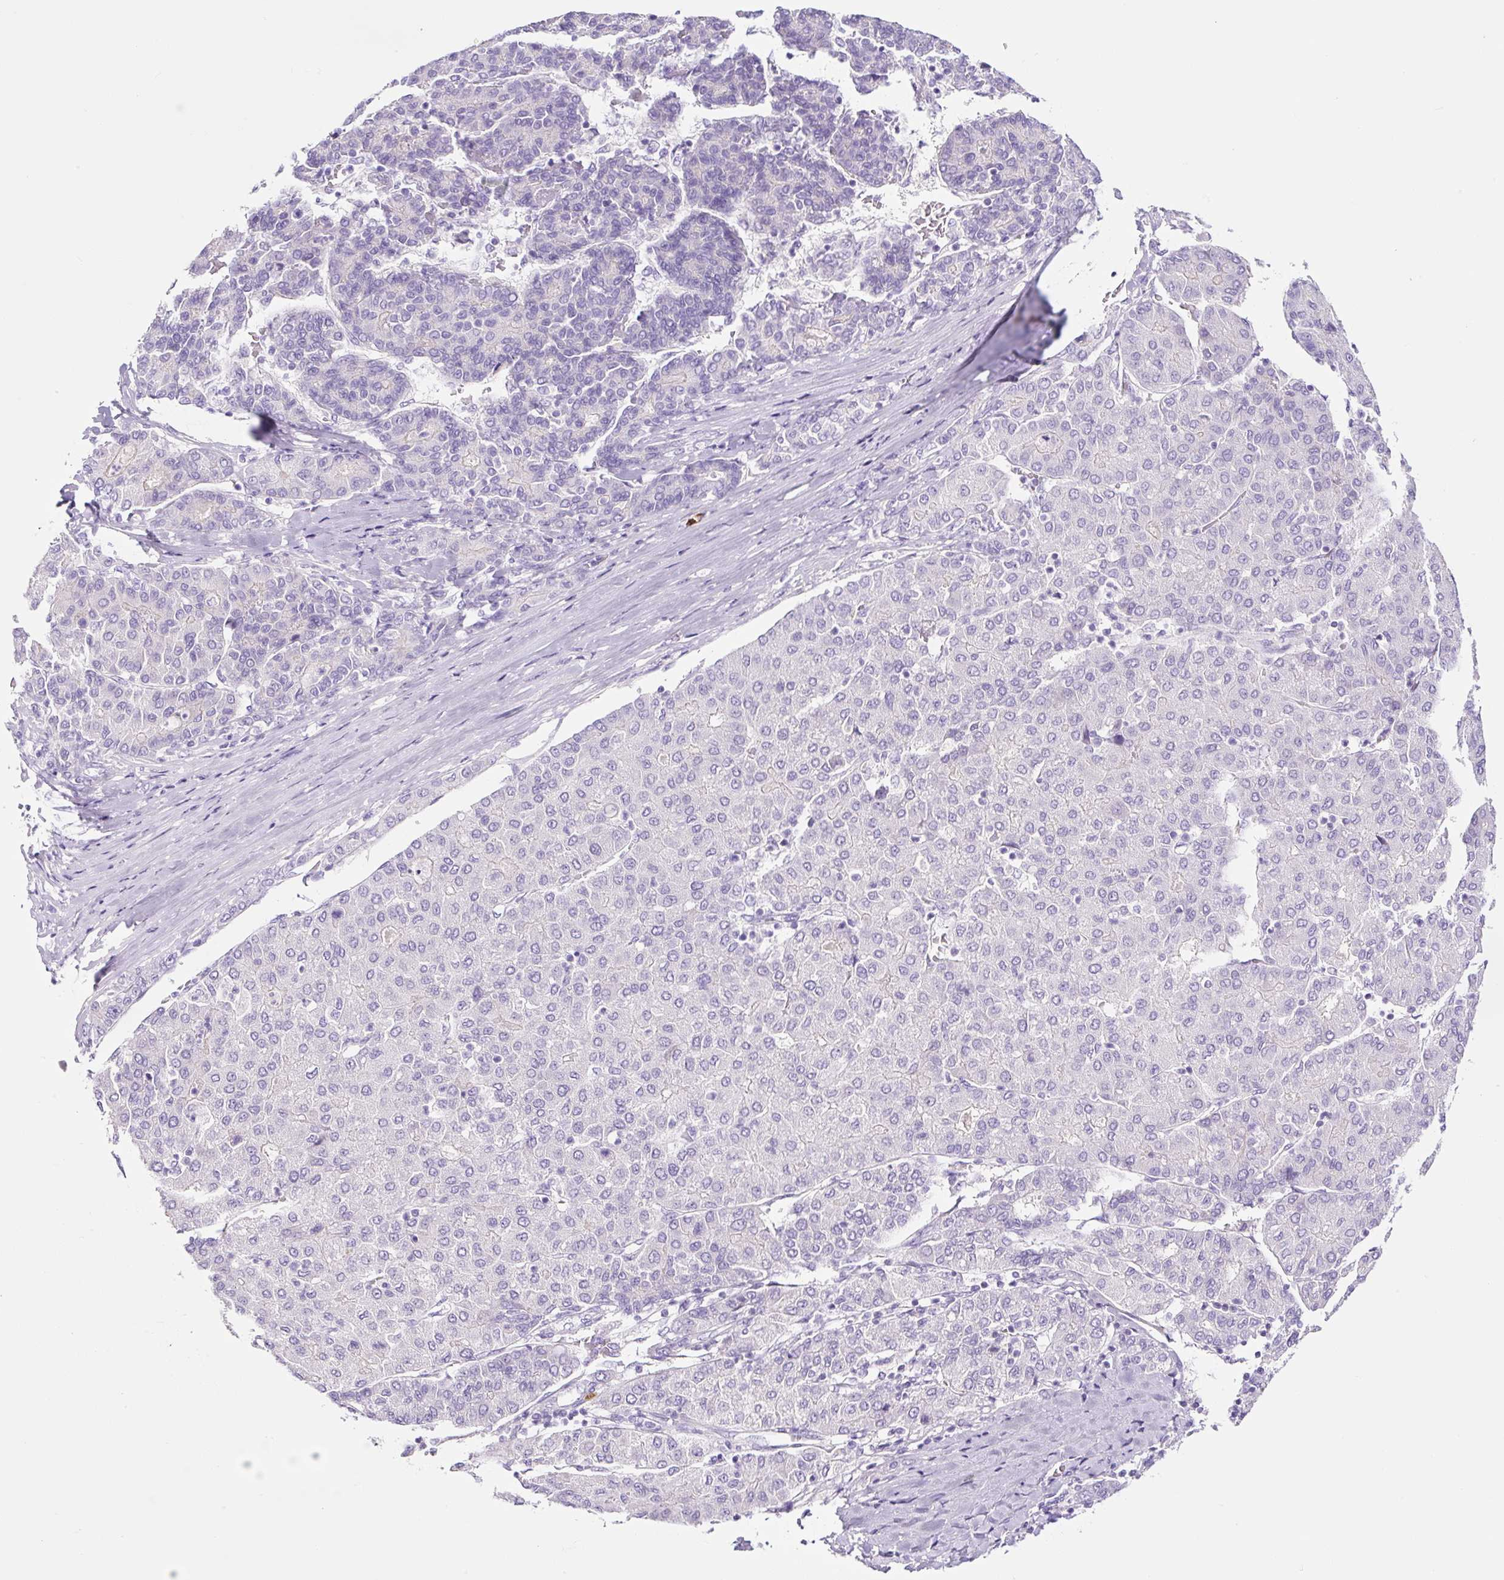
{"staining": {"intensity": "negative", "quantity": "none", "location": "none"}, "tissue": "liver cancer", "cell_type": "Tumor cells", "image_type": "cancer", "snomed": [{"axis": "morphology", "description": "Carcinoma, Hepatocellular, NOS"}, {"axis": "topography", "description": "Liver"}], "caption": "This is an IHC photomicrograph of liver hepatocellular carcinoma. There is no positivity in tumor cells.", "gene": "RNF212B", "patient": {"sex": "male", "age": 65}}